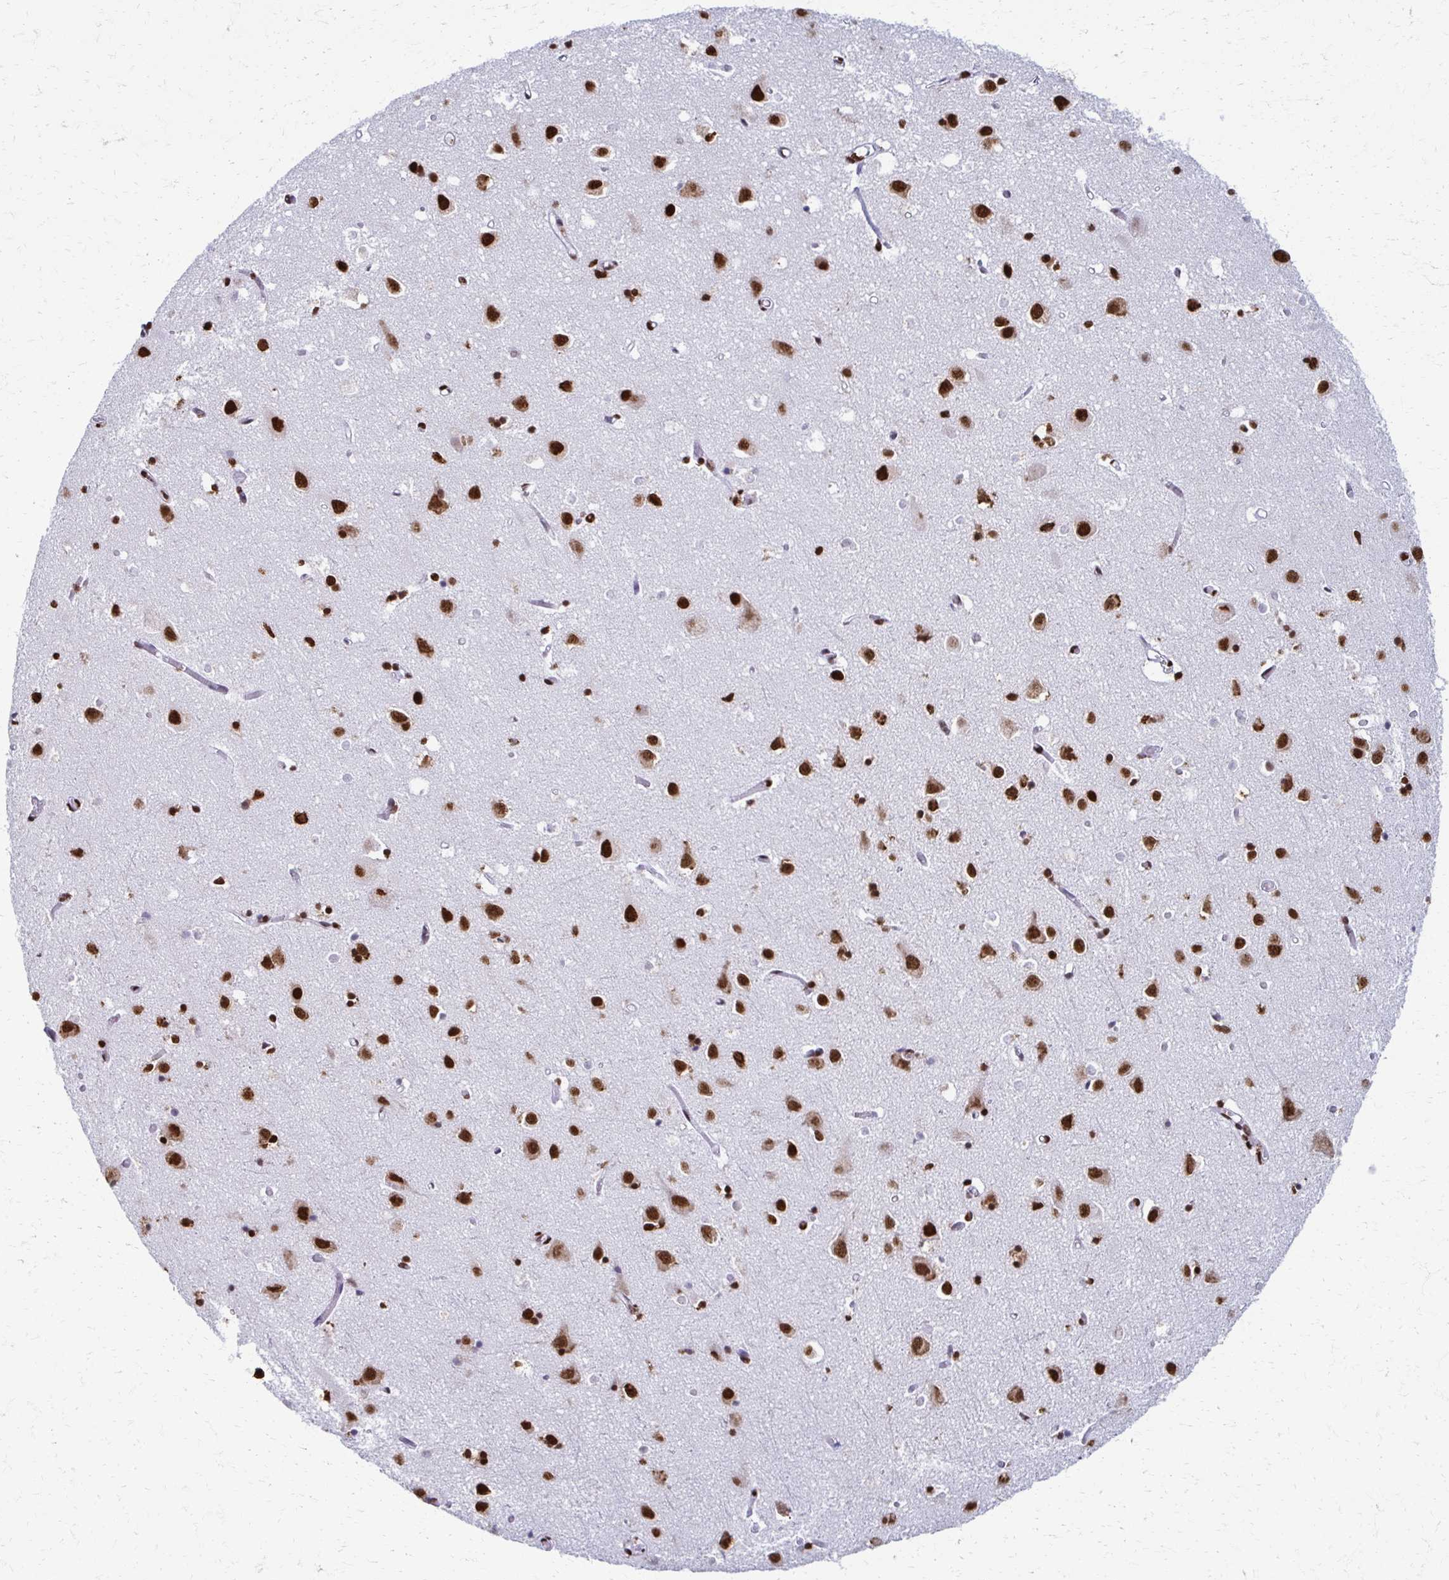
{"staining": {"intensity": "strong", "quantity": "25%-75%", "location": "nuclear"}, "tissue": "cerebral cortex", "cell_type": "Endothelial cells", "image_type": "normal", "snomed": [{"axis": "morphology", "description": "Normal tissue, NOS"}, {"axis": "topography", "description": "Cerebral cortex"}], "caption": "A high-resolution micrograph shows immunohistochemistry (IHC) staining of normal cerebral cortex, which exhibits strong nuclear staining in about 25%-75% of endothelial cells.", "gene": "NONO", "patient": {"sex": "male", "age": 70}}